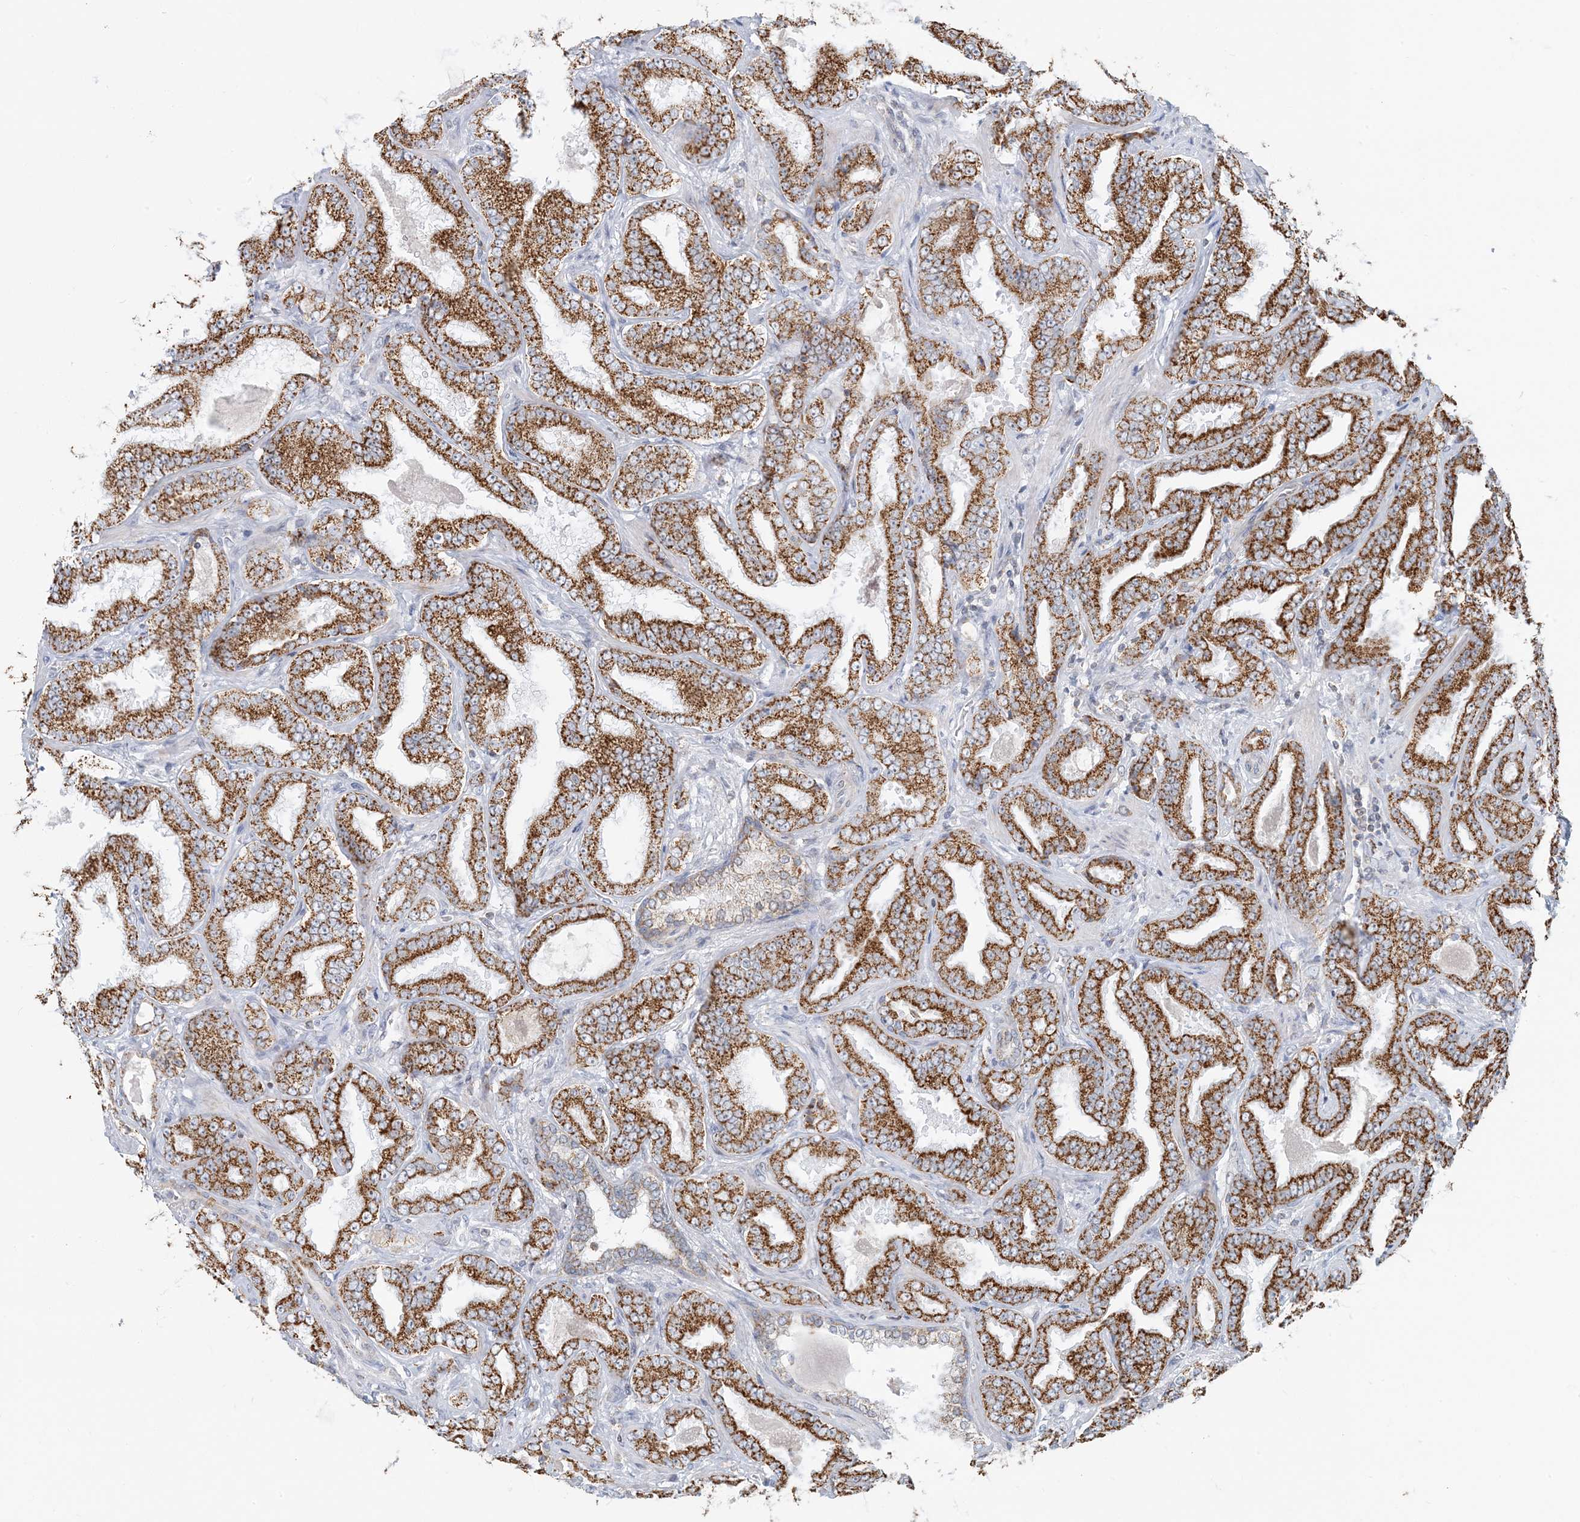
{"staining": {"intensity": "strong", "quantity": ">75%", "location": "cytoplasmic/membranous"}, "tissue": "prostate cancer", "cell_type": "Tumor cells", "image_type": "cancer", "snomed": [{"axis": "morphology", "description": "Adenocarcinoma, Low grade"}, {"axis": "topography", "description": "Prostate"}], "caption": "Prostate cancer (low-grade adenocarcinoma) was stained to show a protein in brown. There is high levels of strong cytoplasmic/membranous staining in approximately >75% of tumor cells. (DAB (3,3'-diaminobenzidine) IHC with brightfield microscopy, high magnification).", "gene": "BDH1", "patient": {"sex": "male", "age": 60}}